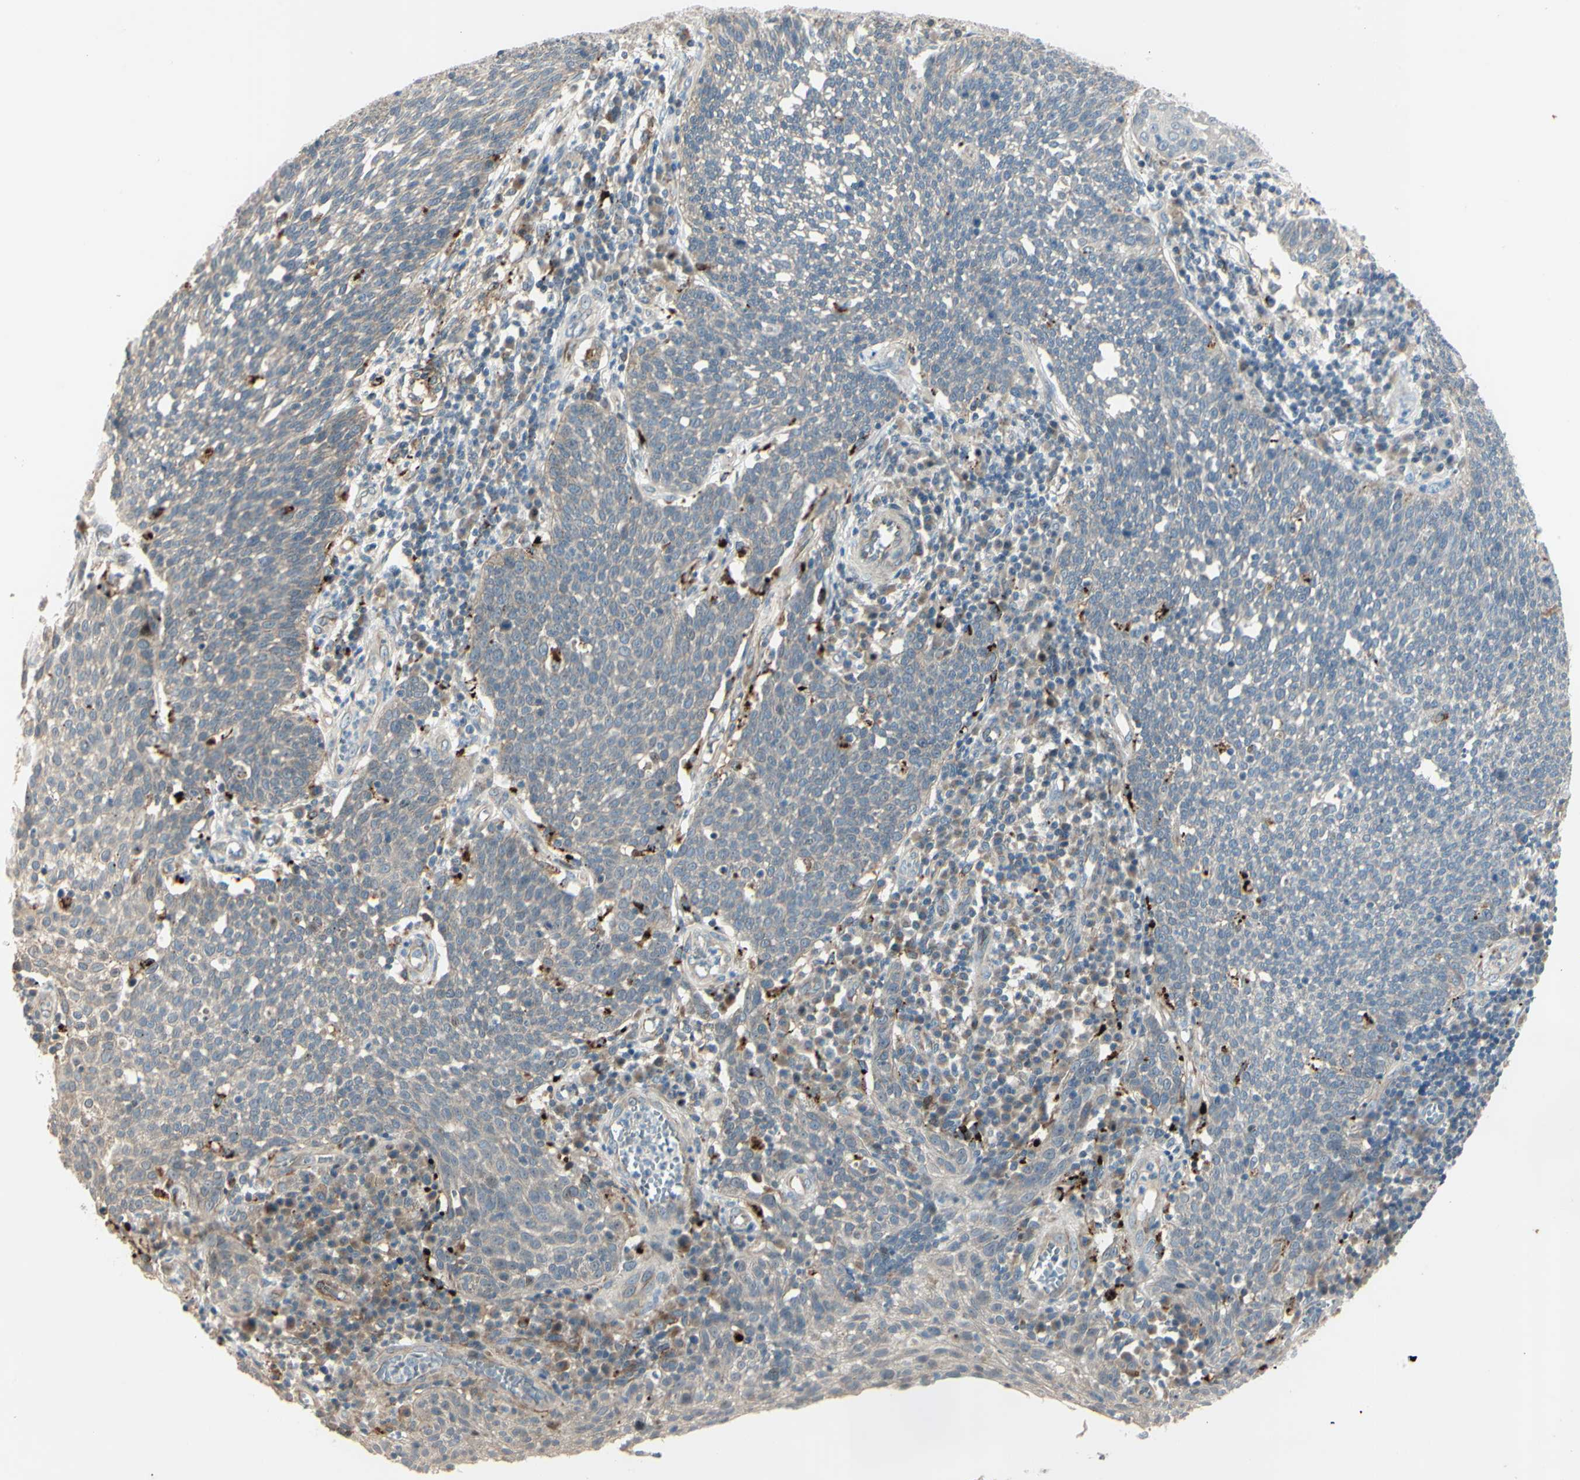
{"staining": {"intensity": "weak", "quantity": "25%-75%", "location": "cytoplasmic/membranous"}, "tissue": "cervical cancer", "cell_type": "Tumor cells", "image_type": "cancer", "snomed": [{"axis": "morphology", "description": "Squamous cell carcinoma, NOS"}, {"axis": "topography", "description": "Cervix"}], "caption": "Weak cytoplasmic/membranous positivity is present in approximately 25%-75% of tumor cells in cervical cancer.", "gene": "NDFIP1", "patient": {"sex": "female", "age": 34}}